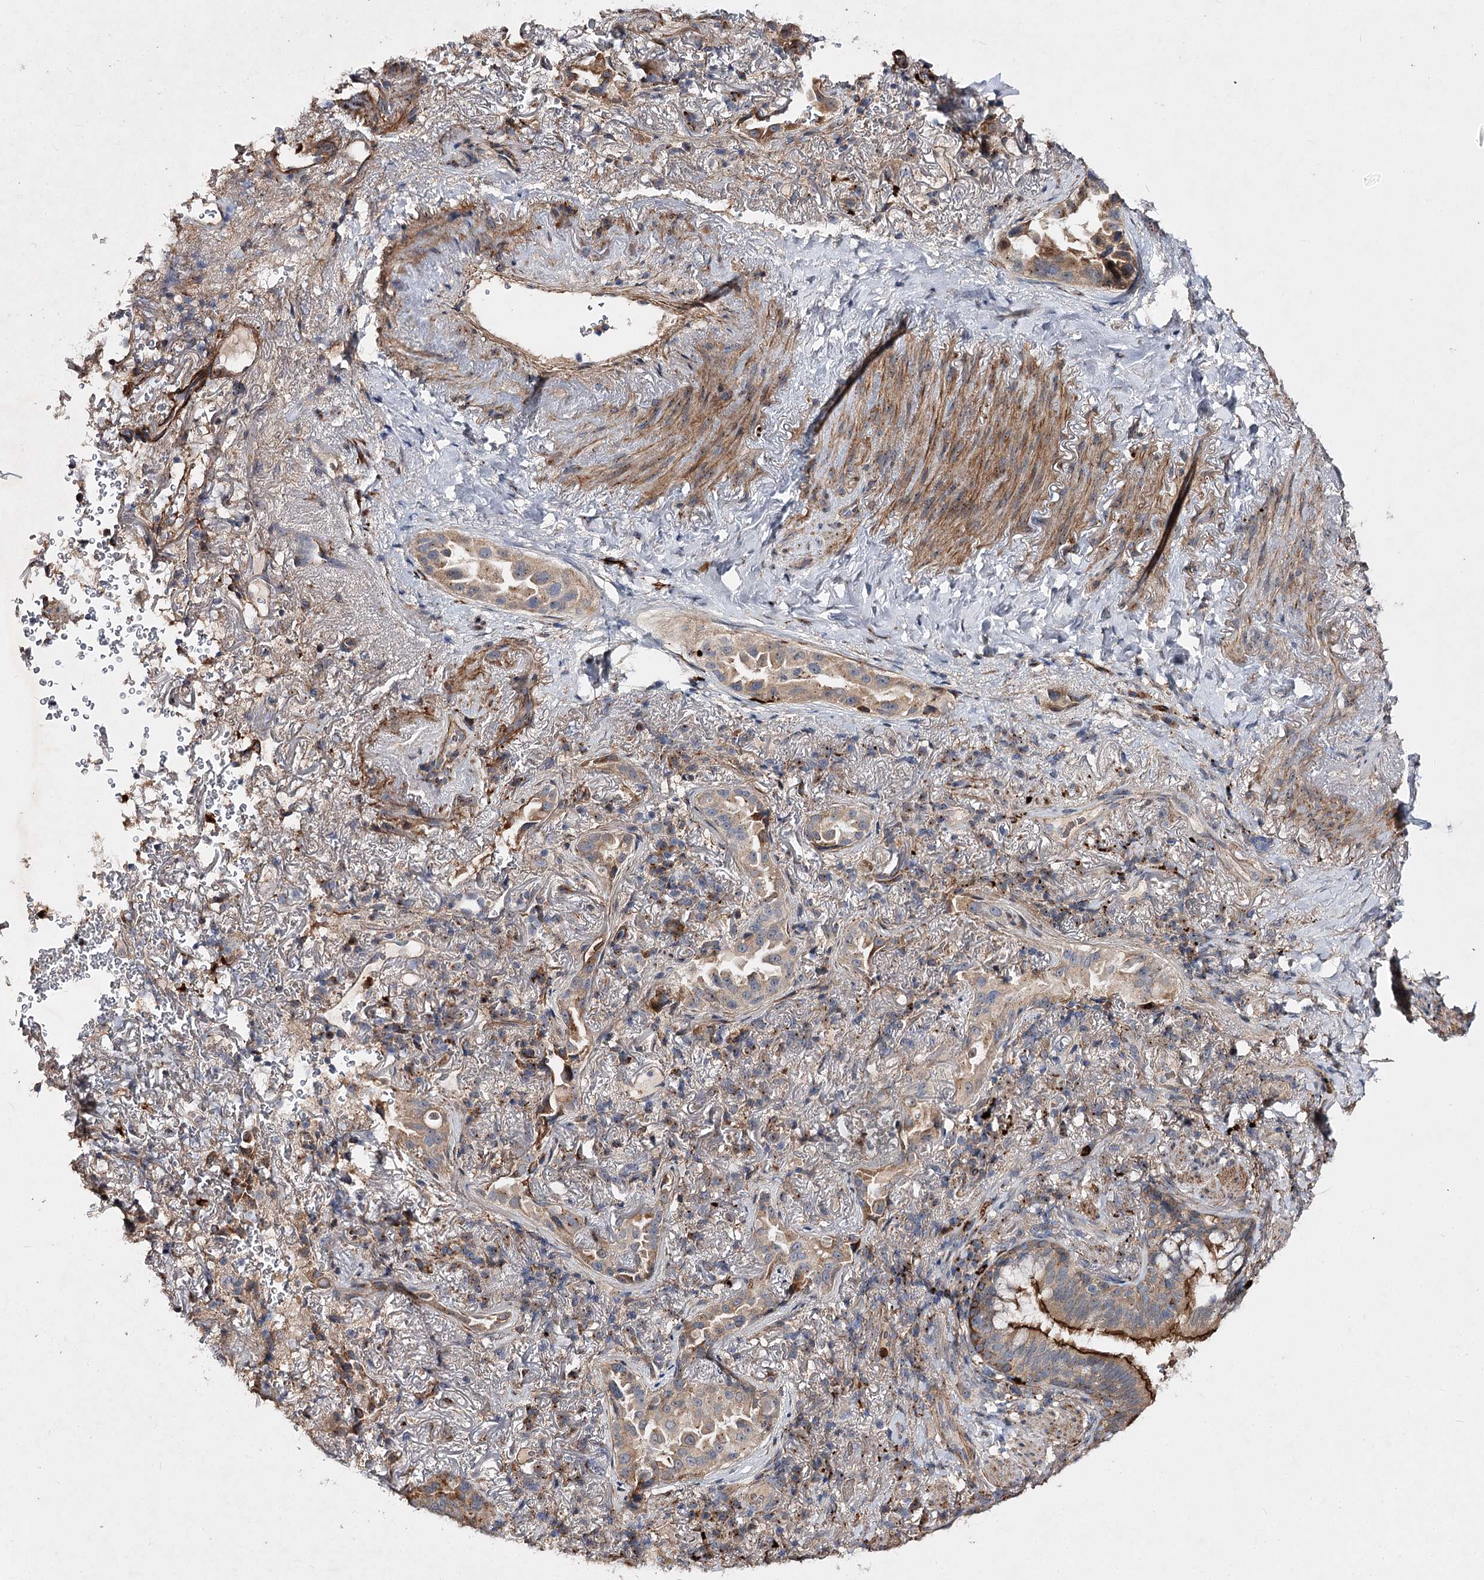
{"staining": {"intensity": "weak", "quantity": "25%-75%", "location": "cytoplasmic/membranous"}, "tissue": "lung cancer", "cell_type": "Tumor cells", "image_type": "cancer", "snomed": [{"axis": "morphology", "description": "Adenocarcinoma, NOS"}, {"axis": "topography", "description": "Lung"}], "caption": "IHC photomicrograph of human lung cancer (adenocarcinoma) stained for a protein (brown), which demonstrates low levels of weak cytoplasmic/membranous positivity in about 25%-75% of tumor cells.", "gene": "MINDY3", "patient": {"sex": "female", "age": 69}}